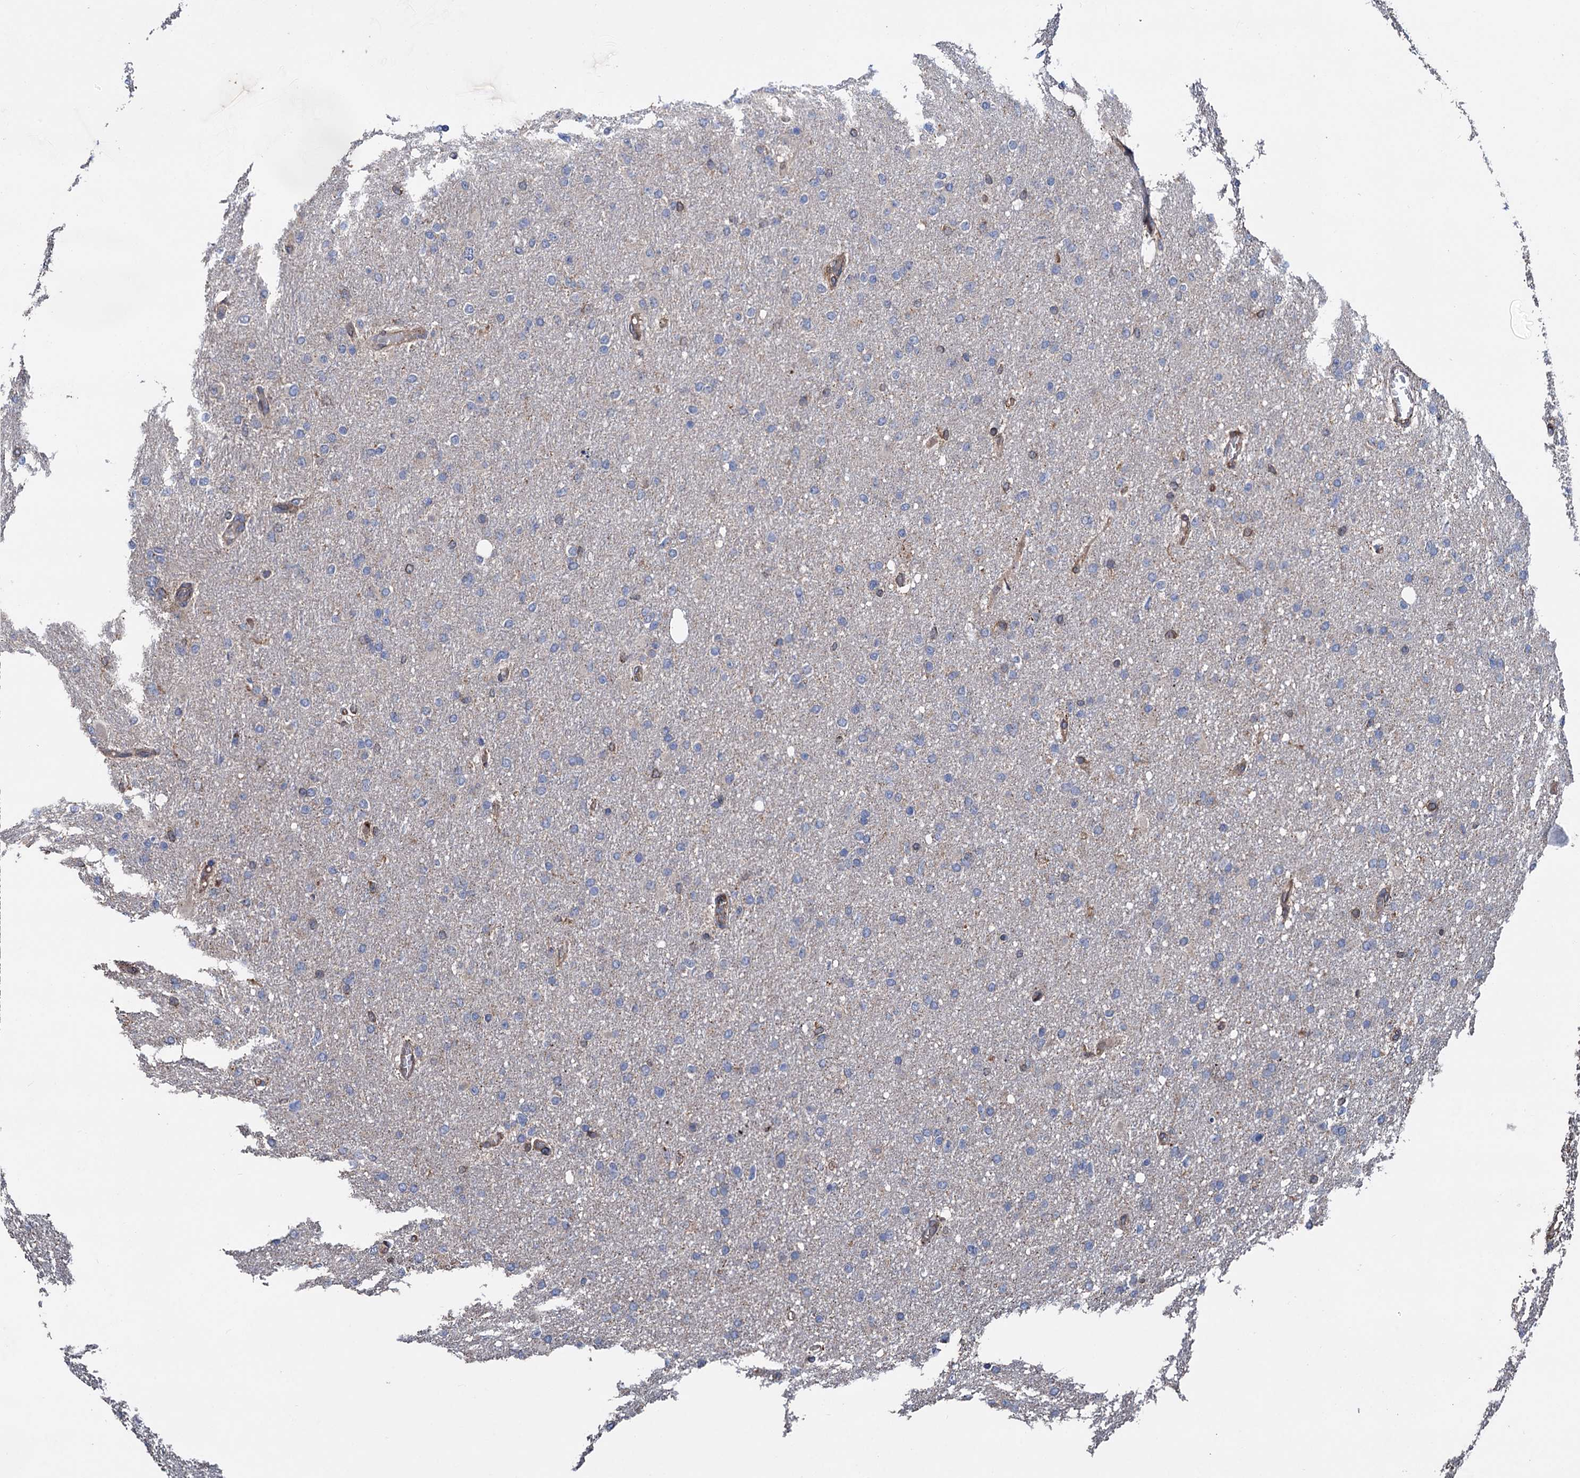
{"staining": {"intensity": "negative", "quantity": "none", "location": "none"}, "tissue": "glioma", "cell_type": "Tumor cells", "image_type": "cancer", "snomed": [{"axis": "morphology", "description": "Glioma, malignant, High grade"}, {"axis": "topography", "description": "Cerebral cortex"}], "caption": "The photomicrograph shows no staining of tumor cells in malignant glioma (high-grade).", "gene": "STING1", "patient": {"sex": "female", "age": 36}}